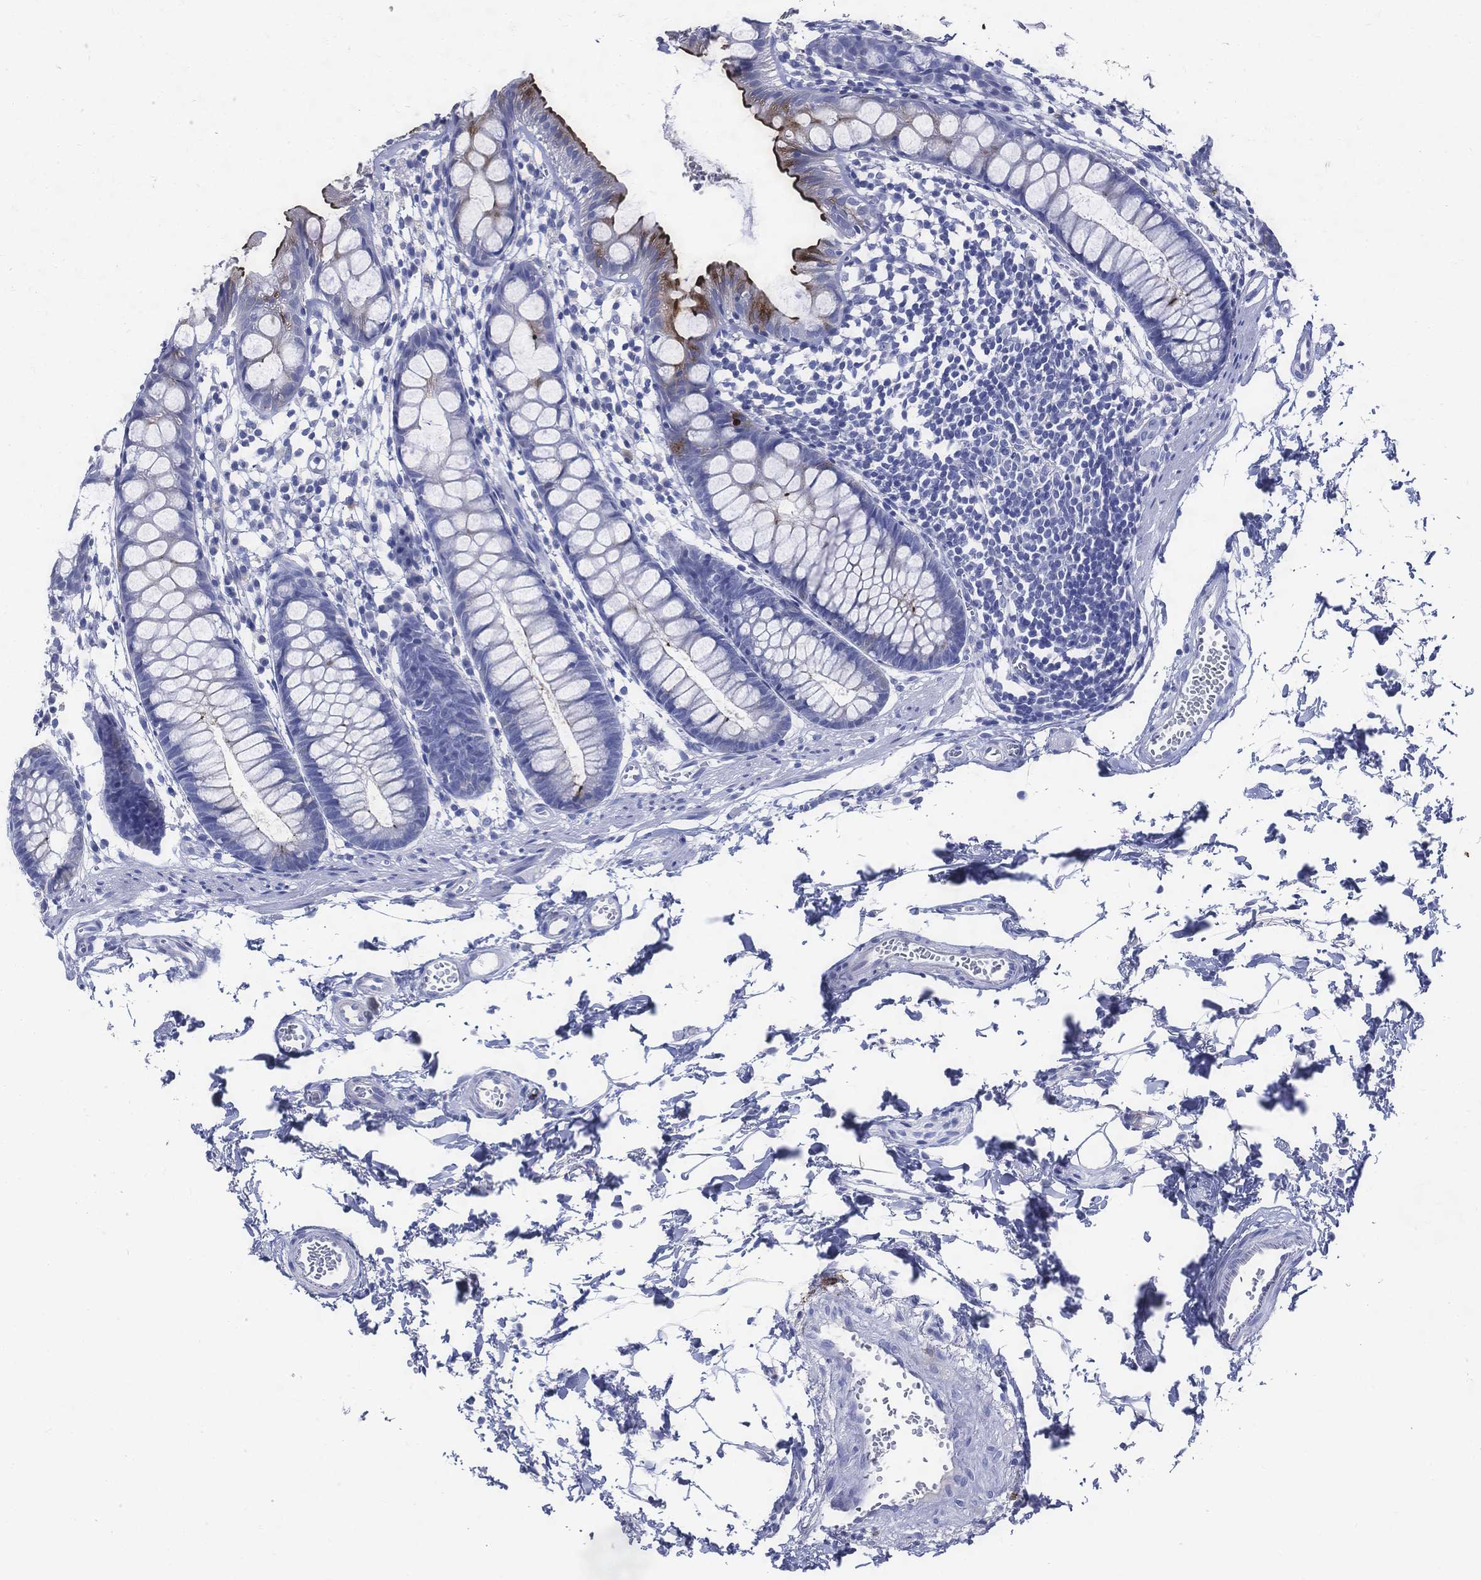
{"staining": {"intensity": "strong", "quantity": "<25%", "location": "cytoplasmic/membranous"}, "tissue": "rectum", "cell_type": "Glandular cells", "image_type": "normal", "snomed": [{"axis": "morphology", "description": "Normal tissue, NOS"}, {"axis": "topography", "description": "Rectum"}], "caption": "Immunohistochemistry (IHC) (DAB) staining of normal rectum demonstrates strong cytoplasmic/membranous protein staining in approximately <25% of glandular cells.", "gene": "ACE2", "patient": {"sex": "male", "age": 57}}